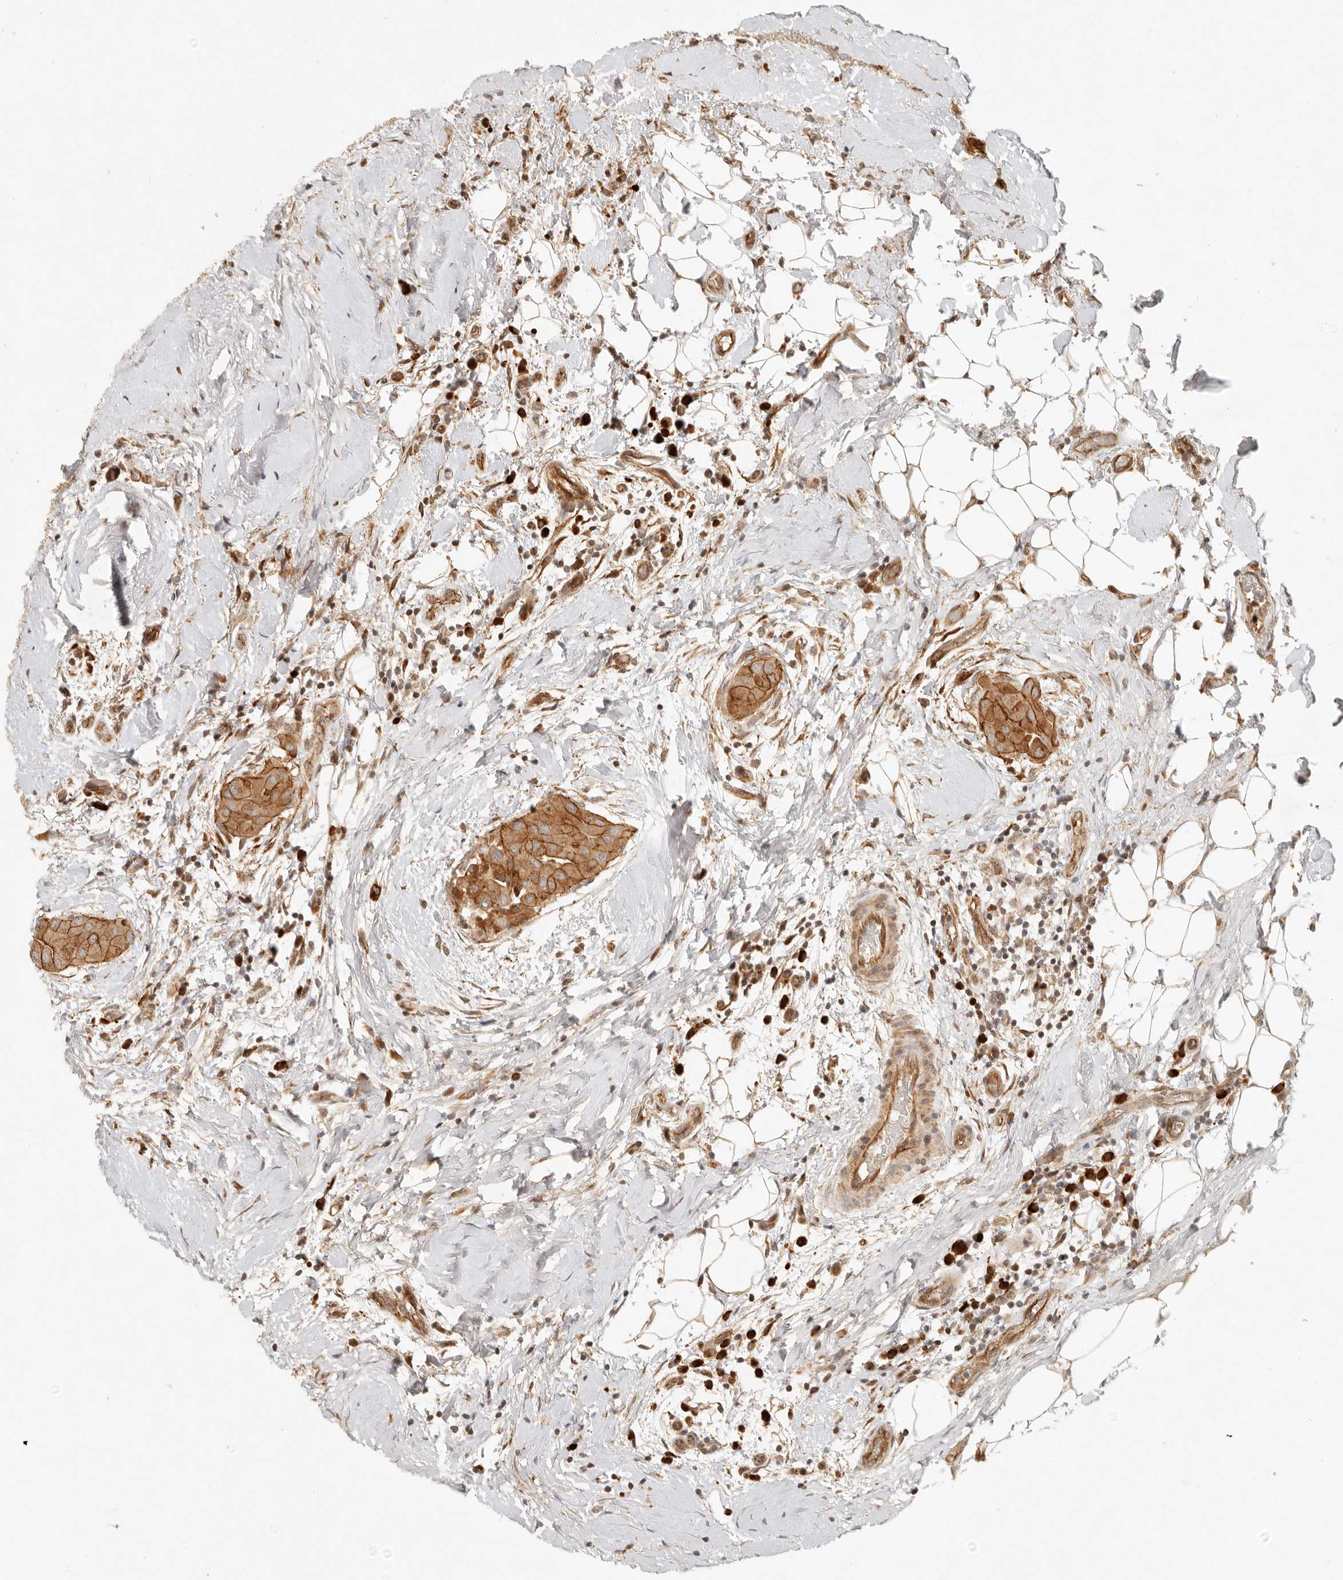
{"staining": {"intensity": "moderate", "quantity": ">75%", "location": "cytoplasmic/membranous"}, "tissue": "thyroid cancer", "cell_type": "Tumor cells", "image_type": "cancer", "snomed": [{"axis": "morphology", "description": "Papillary adenocarcinoma, NOS"}, {"axis": "topography", "description": "Thyroid gland"}], "caption": "Tumor cells exhibit moderate cytoplasmic/membranous staining in about >75% of cells in thyroid papillary adenocarcinoma. (DAB (3,3'-diaminobenzidine) IHC with brightfield microscopy, high magnification).", "gene": "KLHL38", "patient": {"sex": "male", "age": 33}}